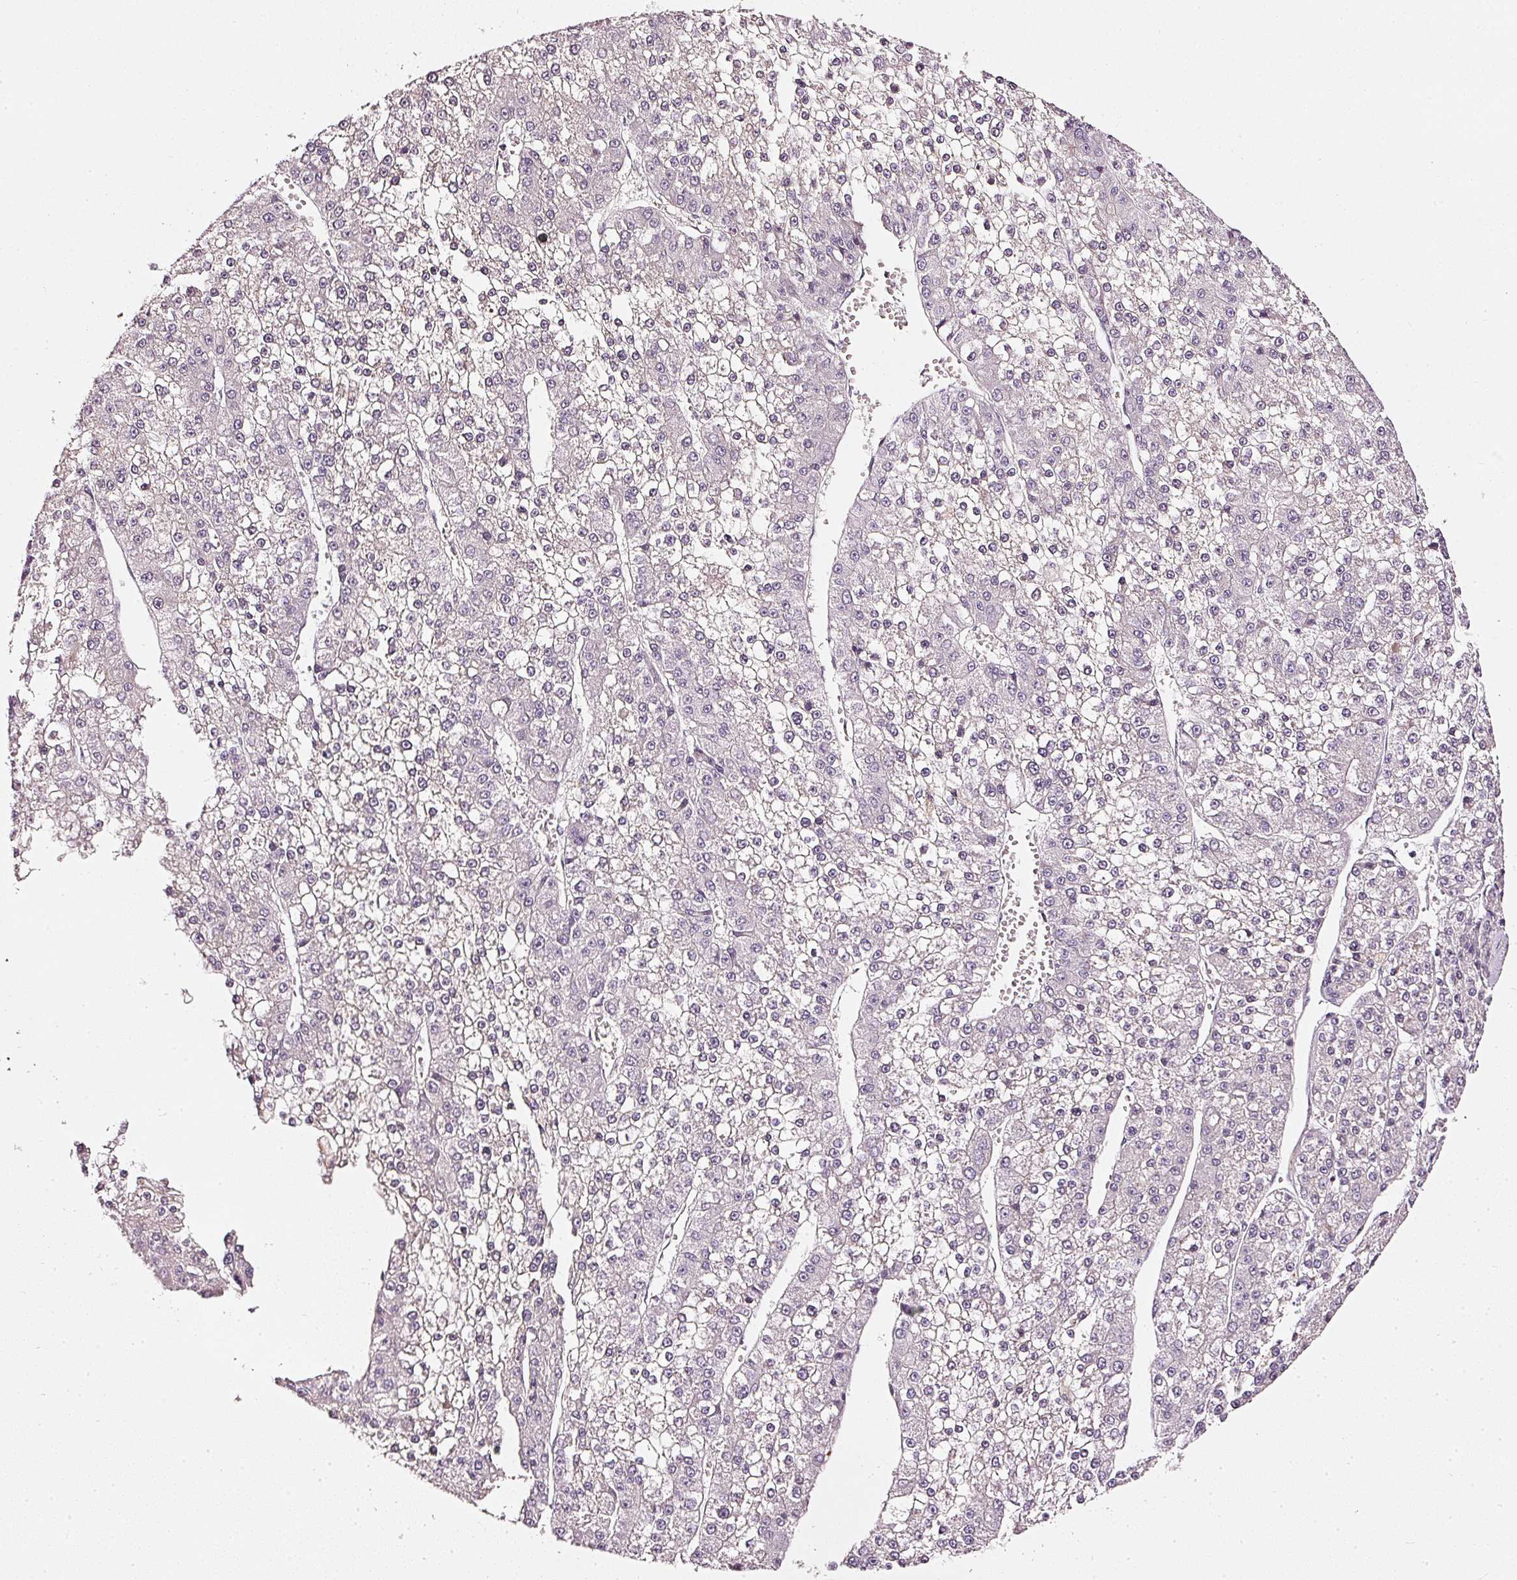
{"staining": {"intensity": "negative", "quantity": "none", "location": "none"}, "tissue": "liver cancer", "cell_type": "Tumor cells", "image_type": "cancer", "snomed": [{"axis": "morphology", "description": "Carcinoma, Hepatocellular, NOS"}, {"axis": "topography", "description": "Liver"}], "caption": "Liver cancer was stained to show a protein in brown. There is no significant positivity in tumor cells. The staining was performed using DAB to visualize the protein expression in brown, while the nuclei were stained in blue with hematoxylin (Magnification: 20x).", "gene": "CNP", "patient": {"sex": "female", "age": 73}}